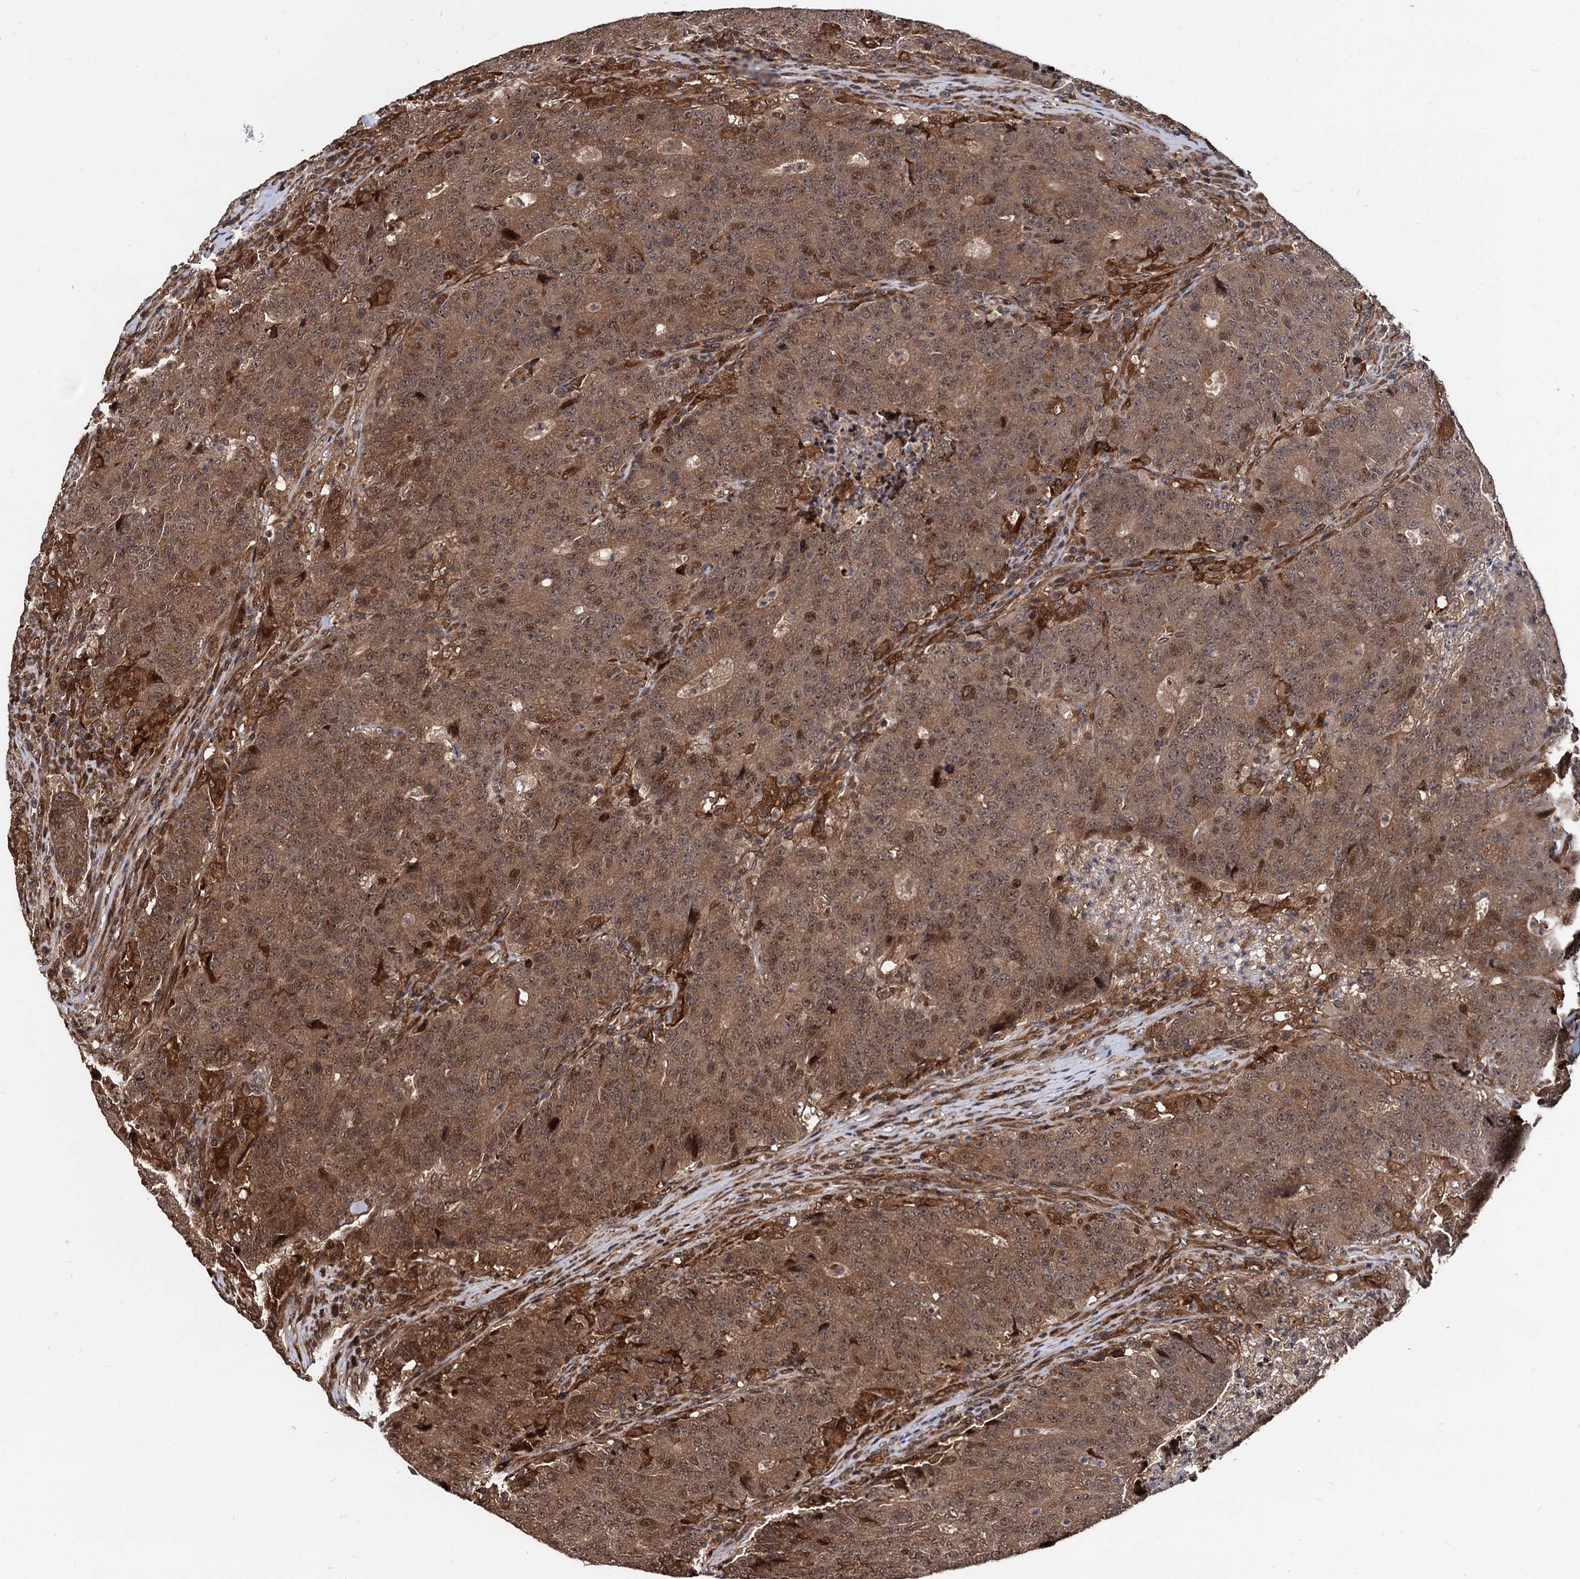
{"staining": {"intensity": "moderate", "quantity": ">75%", "location": "cytoplasmic/membranous"}, "tissue": "colorectal cancer", "cell_type": "Tumor cells", "image_type": "cancer", "snomed": [{"axis": "morphology", "description": "Adenocarcinoma, NOS"}, {"axis": "topography", "description": "Colon"}], "caption": "This micrograph shows IHC staining of colorectal cancer, with medium moderate cytoplasmic/membranous expression in approximately >75% of tumor cells.", "gene": "ANKRD12", "patient": {"sex": "female", "age": 75}}